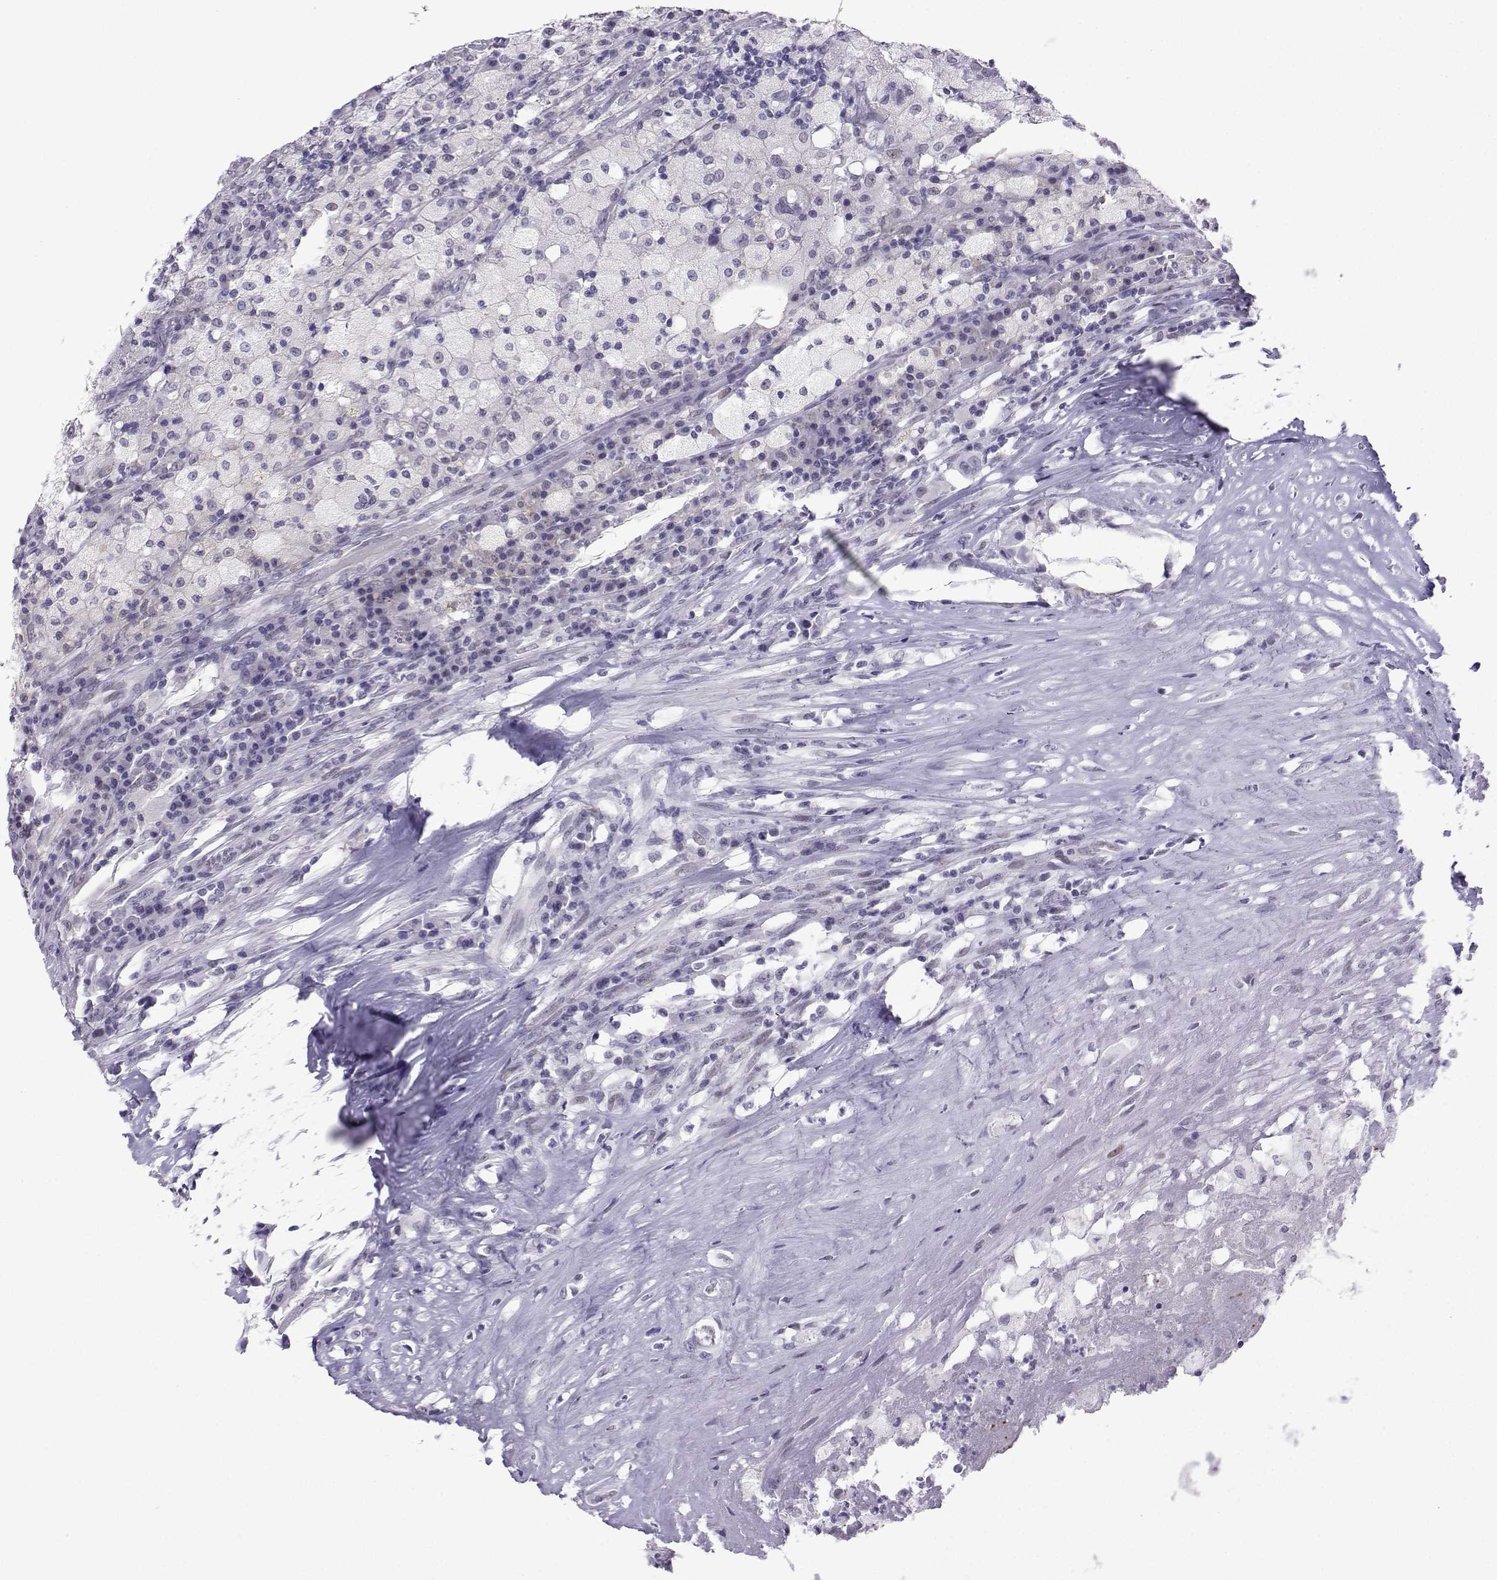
{"staining": {"intensity": "negative", "quantity": "none", "location": "none"}, "tissue": "testis cancer", "cell_type": "Tumor cells", "image_type": "cancer", "snomed": [{"axis": "morphology", "description": "Necrosis, NOS"}, {"axis": "morphology", "description": "Carcinoma, Embryonal, NOS"}, {"axis": "topography", "description": "Testis"}], "caption": "Immunohistochemical staining of human testis cancer demonstrates no significant expression in tumor cells.", "gene": "LORICRIN", "patient": {"sex": "male", "age": 19}}